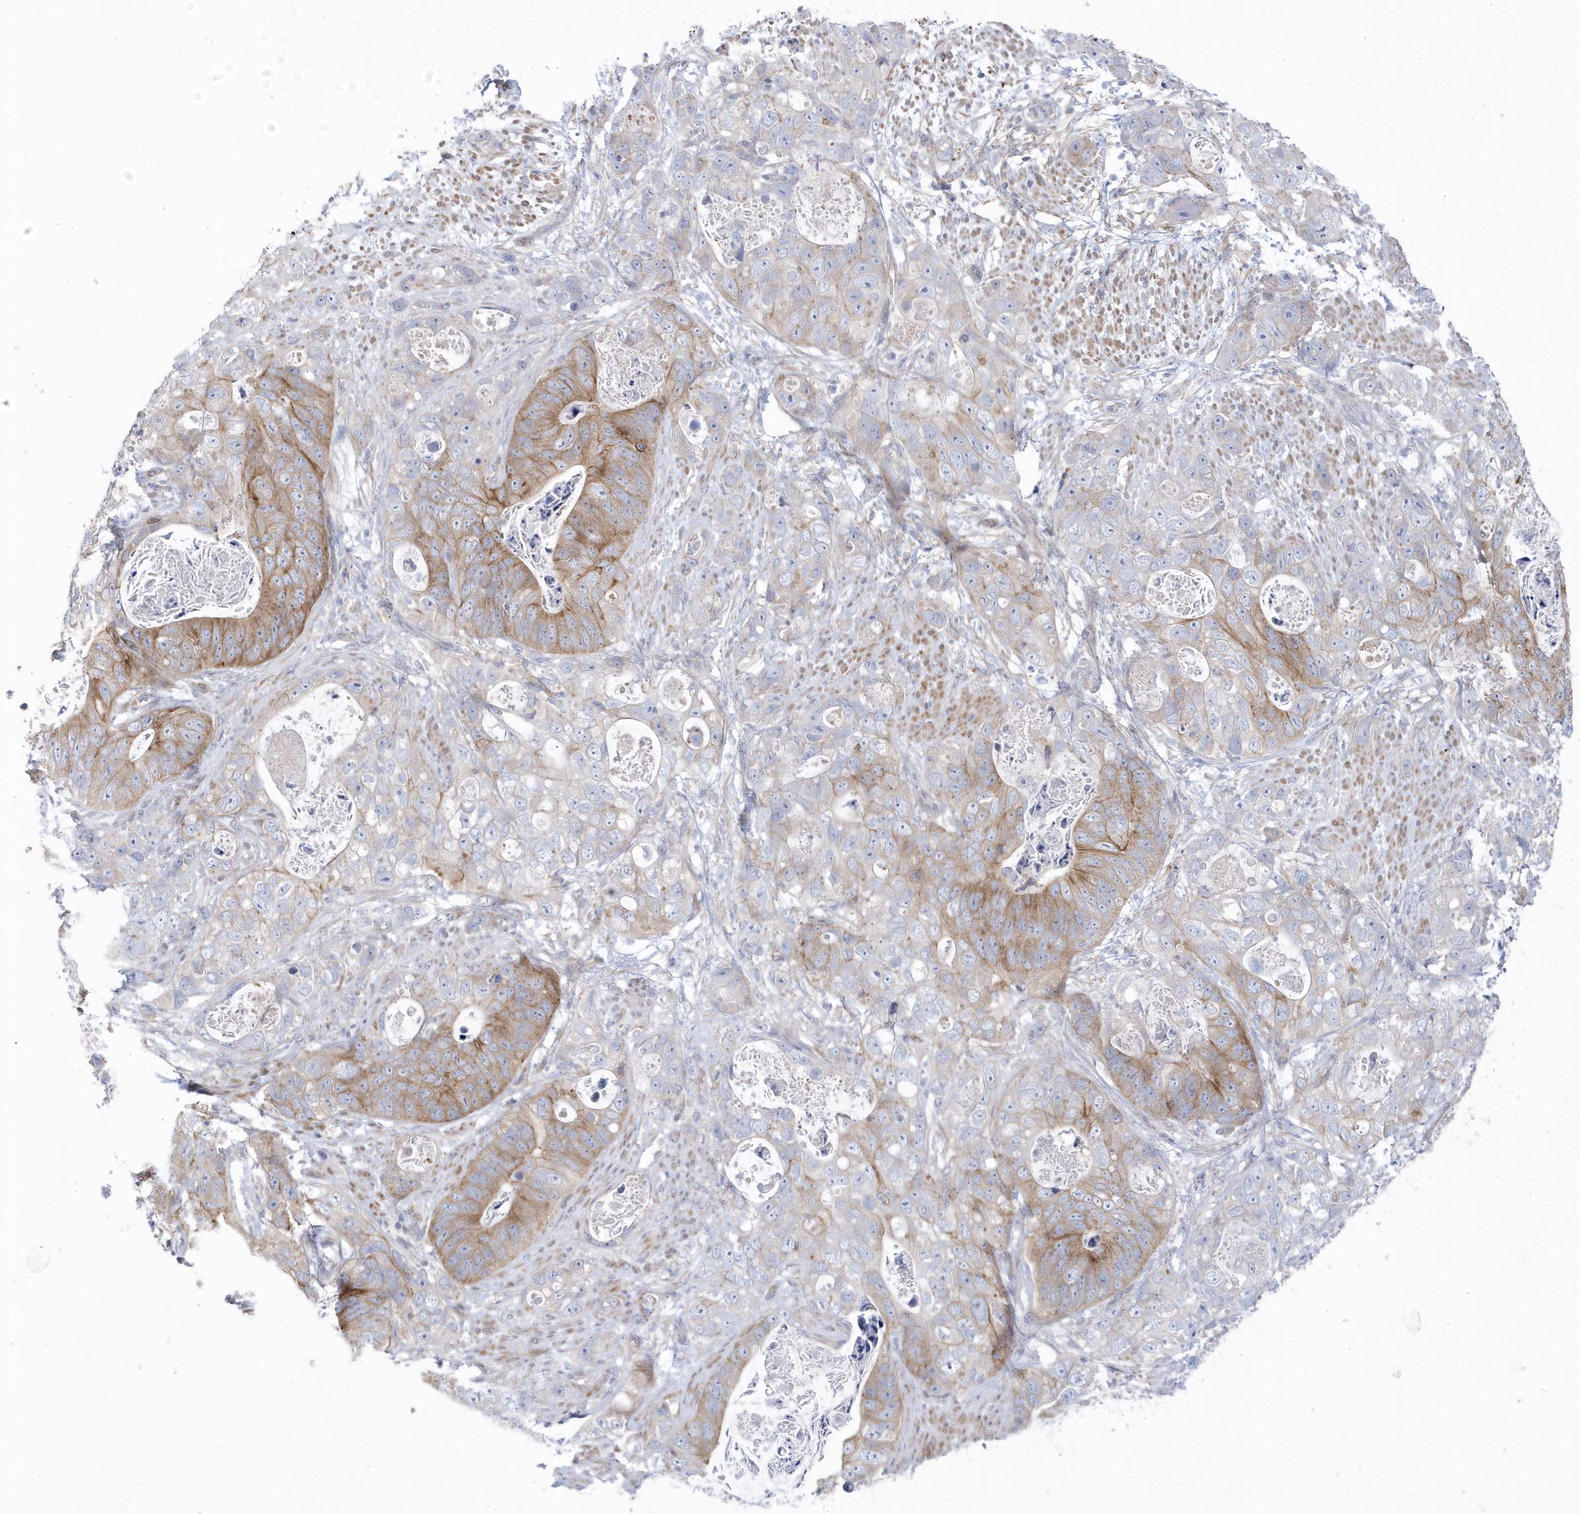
{"staining": {"intensity": "moderate", "quantity": "25%-75%", "location": "cytoplasmic/membranous"}, "tissue": "stomach cancer", "cell_type": "Tumor cells", "image_type": "cancer", "snomed": [{"axis": "morphology", "description": "Adenocarcinoma, NOS"}, {"axis": "topography", "description": "Stomach"}], "caption": "Immunohistochemistry of stomach cancer (adenocarcinoma) demonstrates medium levels of moderate cytoplasmic/membranous expression in about 25%-75% of tumor cells. Nuclei are stained in blue.", "gene": "ANAPC1", "patient": {"sex": "female", "age": 89}}